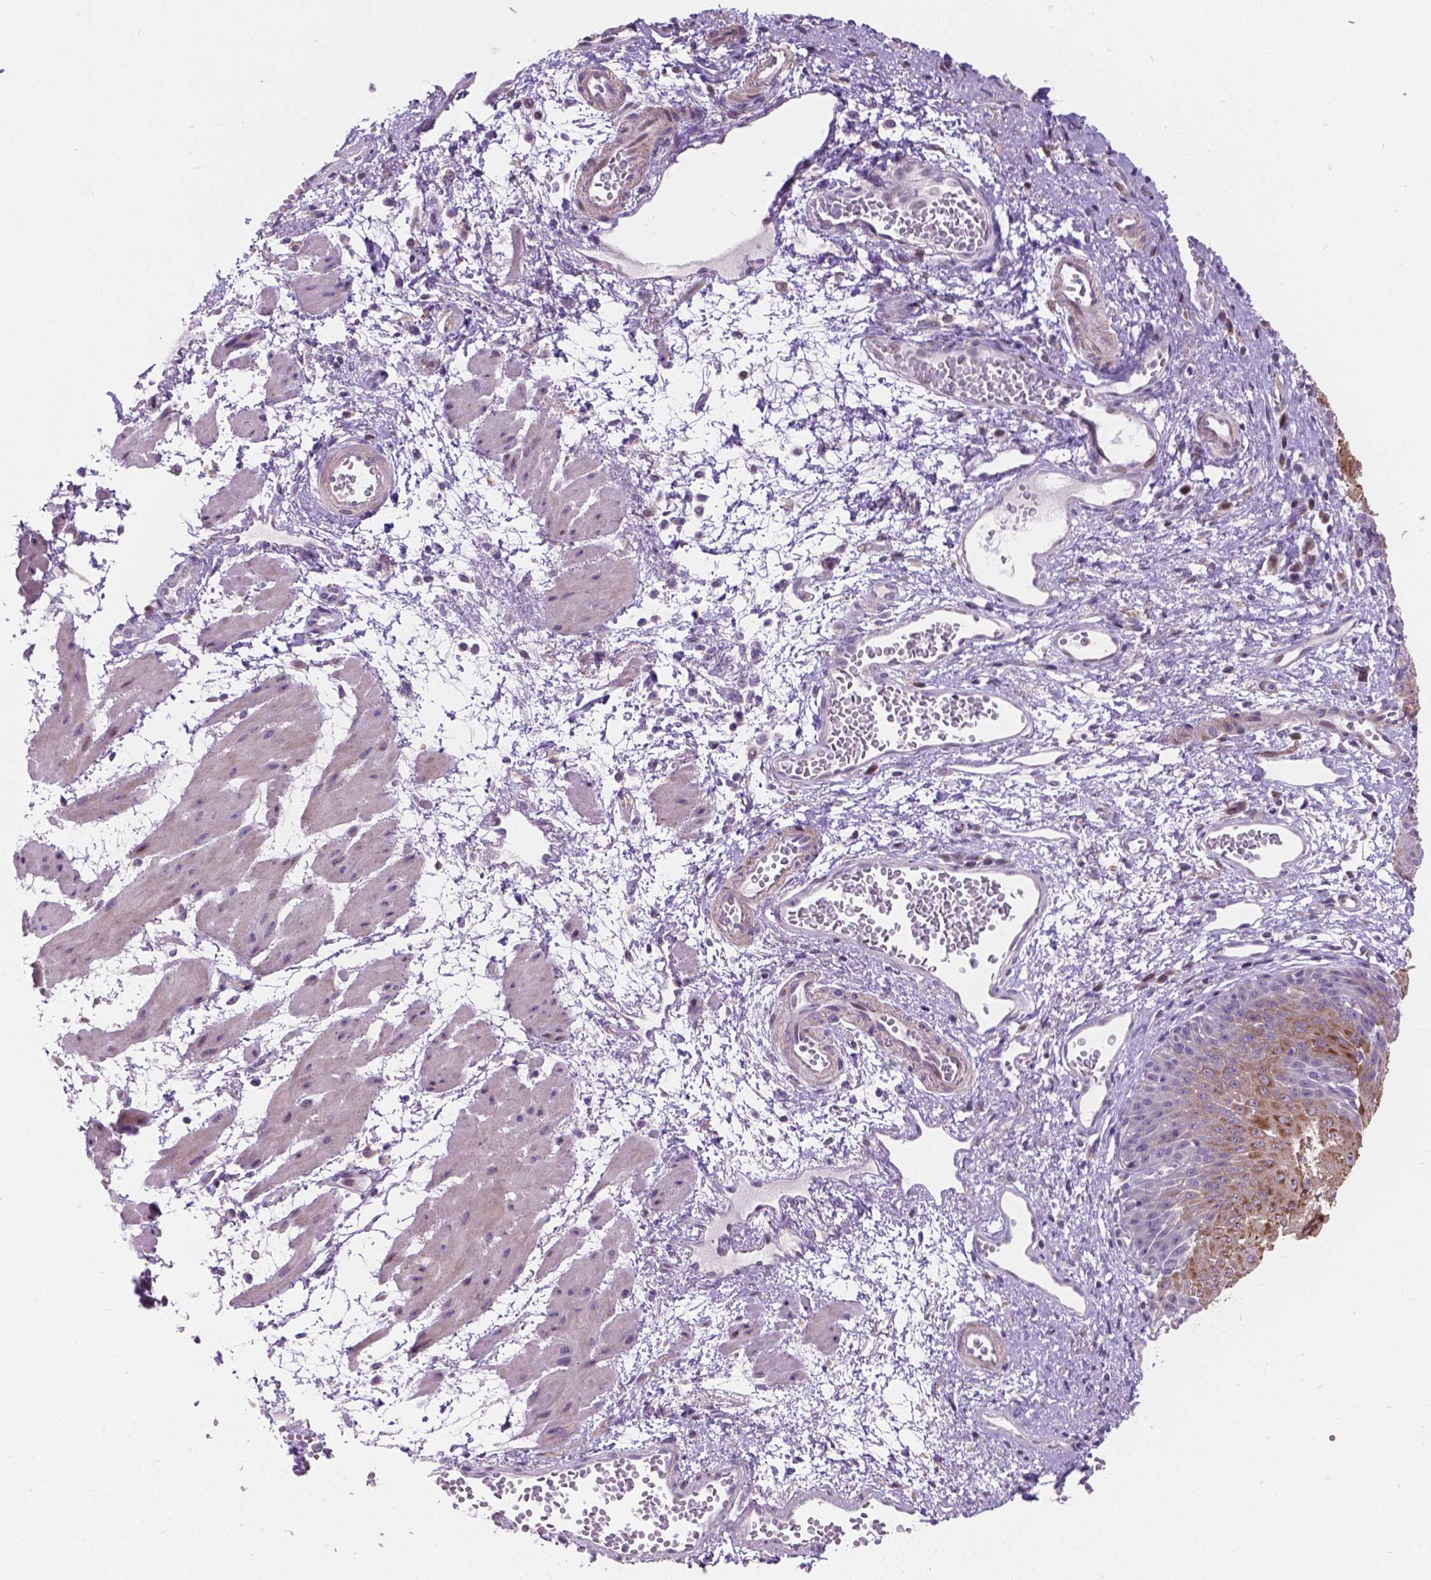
{"staining": {"intensity": "moderate", "quantity": "<25%", "location": "cytoplasmic/membranous"}, "tissue": "esophagus", "cell_type": "Squamous epithelial cells", "image_type": "normal", "snomed": [{"axis": "morphology", "description": "Normal tissue, NOS"}, {"axis": "topography", "description": "Esophagus"}], "caption": "Immunohistochemistry (IHC) (DAB) staining of unremarkable esophagus exhibits moderate cytoplasmic/membranous protein positivity in approximately <25% of squamous epithelial cells.", "gene": "MYH14", "patient": {"sex": "male", "age": 71}}